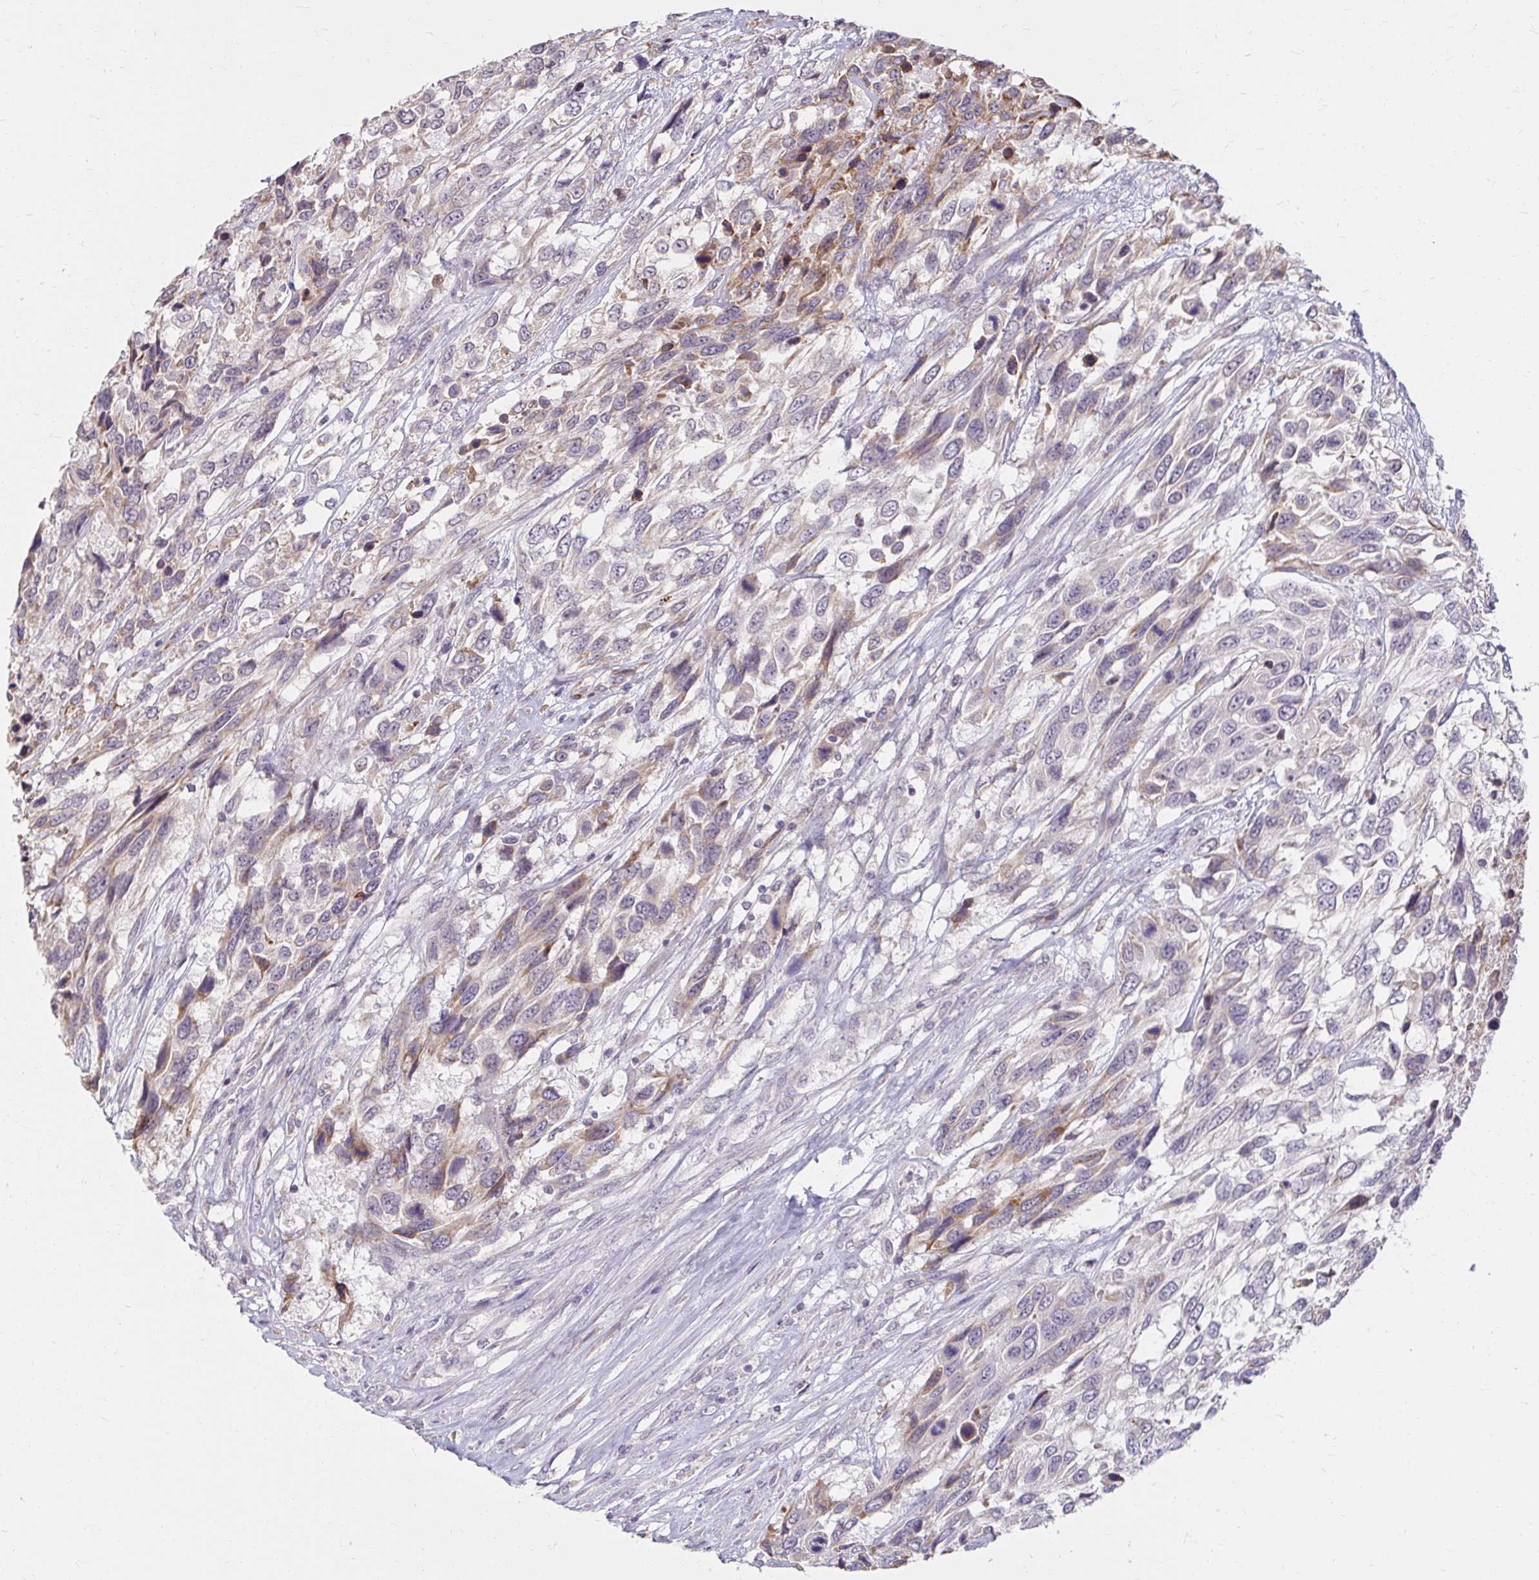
{"staining": {"intensity": "moderate", "quantity": "<25%", "location": "cytoplasmic/membranous"}, "tissue": "urothelial cancer", "cell_type": "Tumor cells", "image_type": "cancer", "snomed": [{"axis": "morphology", "description": "Urothelial carcinoma, High grade"}, {"axis": "topography", "description": "Urinary bladder"}], "caption": "Moderate cytoplasmic/membranous staining for a protein is appreciated in about <25% of tumor cells of urothelial carcinoma (high-grade) using immunohistochemistry (IHC).", "gene": "DDN", "patient": {"sex": "female", "age": 70}}